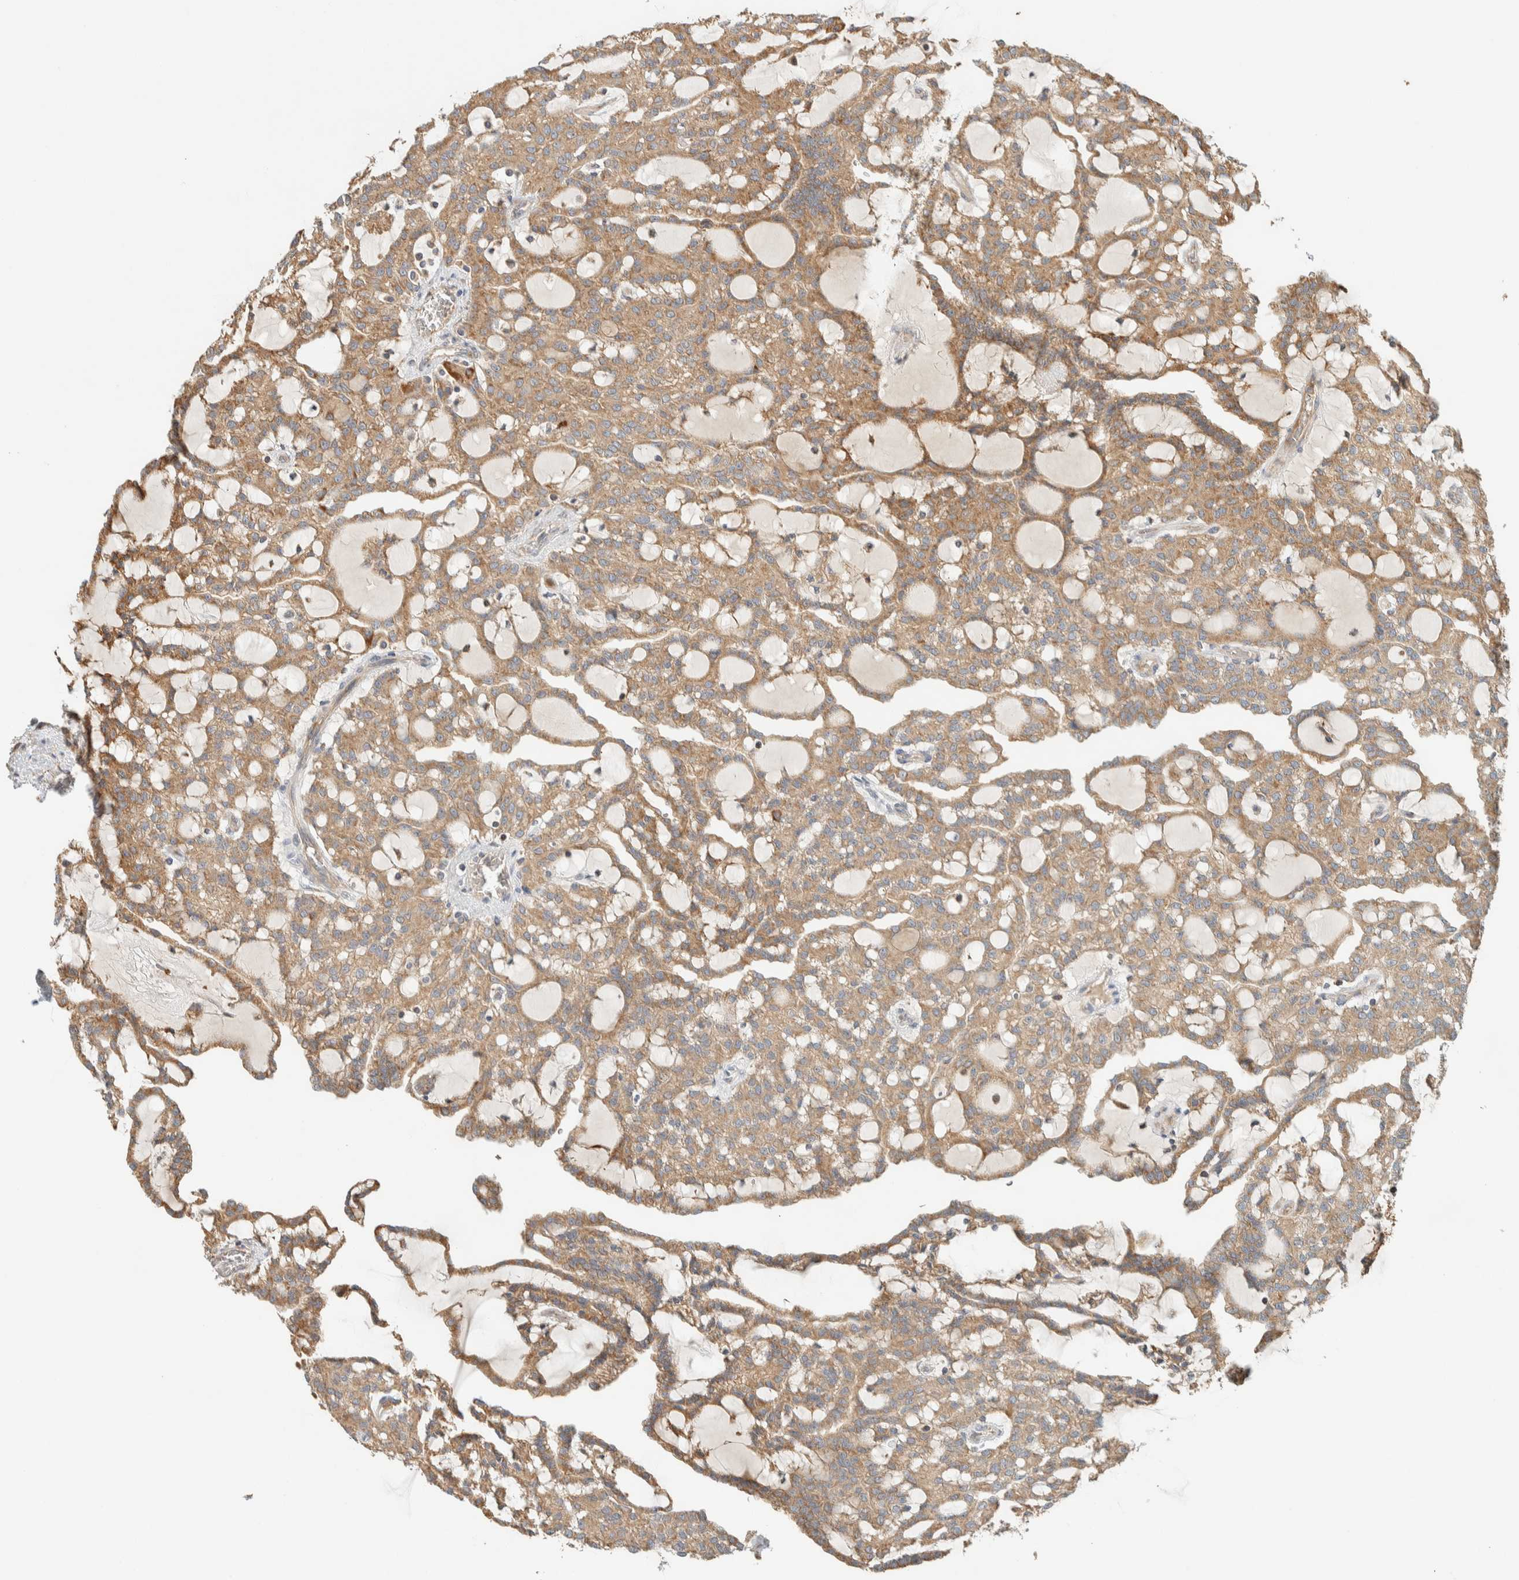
{"staining": {"intensity": "moderate", "quantity": ">75%", "location": "cytoplasmic/membranous"}, "tissue": "renal cancer", "cell_type": "Tumor cells", "image_type": "cancer", "snomed": [{"axis": "morphology", "description": "Adenocarcinoma, NOS"}, {"axis": "topography", "description": "Kidney"}], "caption": "Brown immunohistochemical staining in human renal cancer (adenocarcinoma) reveals moderate cytoplasmic/membranous staining in approximately >75% of tumor cells.", "gene": "RAB11FIP1", "patient": {"sex": "male", "age": 63}}